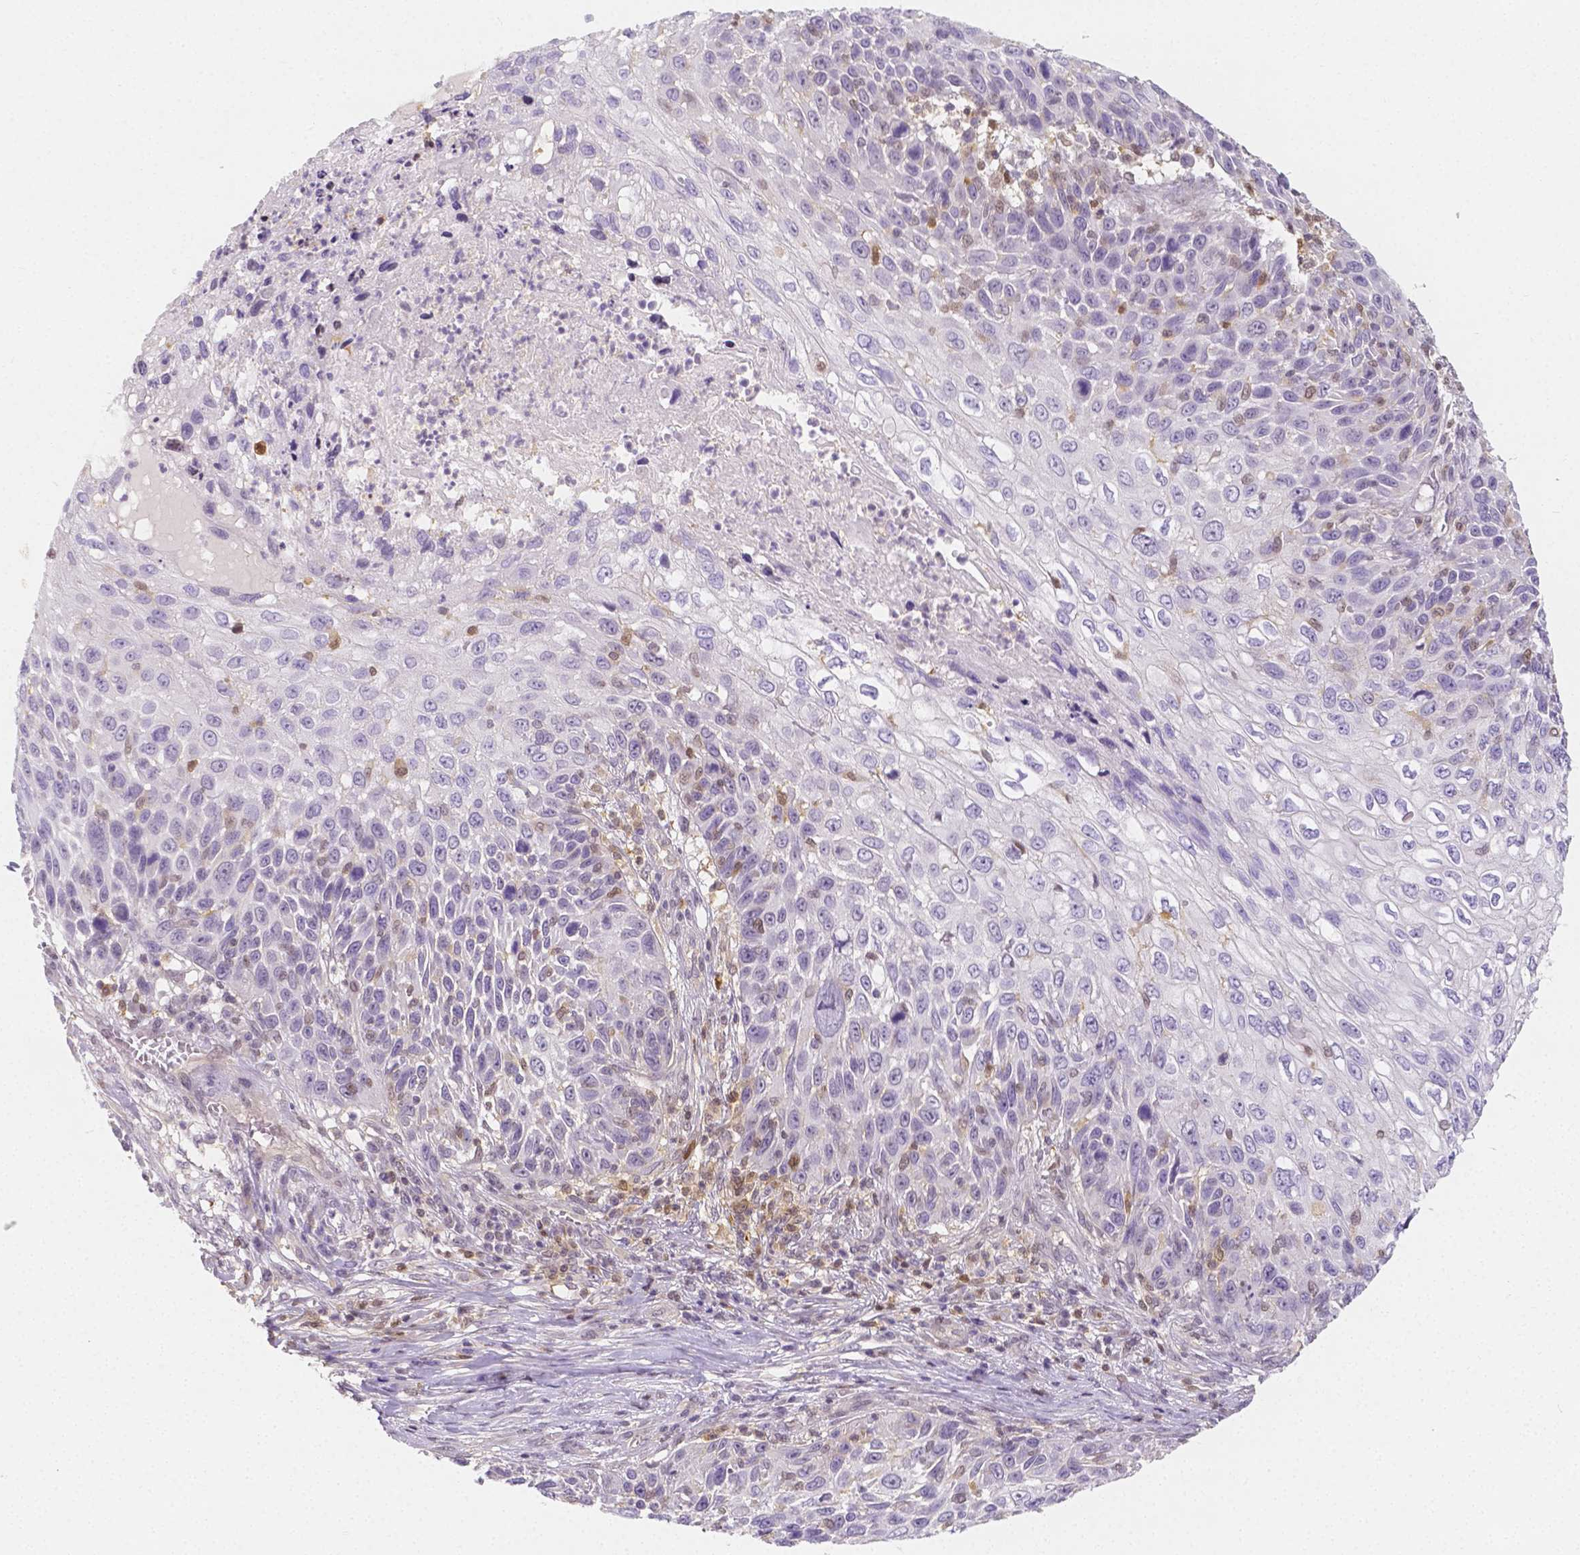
{"staining": {"intensity": "negative", "quantity": "none", "location": "none"}, "tissue": "skin cancer", "cell_type": "Tumor cells", "image_type": "cancer", "snomed": [{"axis": "morphology", "description": "Squamous cell carcinoma, NOS"}, {"axis": "topography", "description": "Skin"}], "caption": "Immunohistochemistry micrograph of neoplastic tissue: human skin squamous cell carcinoma stained with DAB (3,3'-diaminobenzidine) exhibits no significant protein staining in tumor cells. (Immunohistochemistry, brightfield microscopy, high magnification).", "gene": "SGTB", "patient": {"sex": "male", "age": 92}}